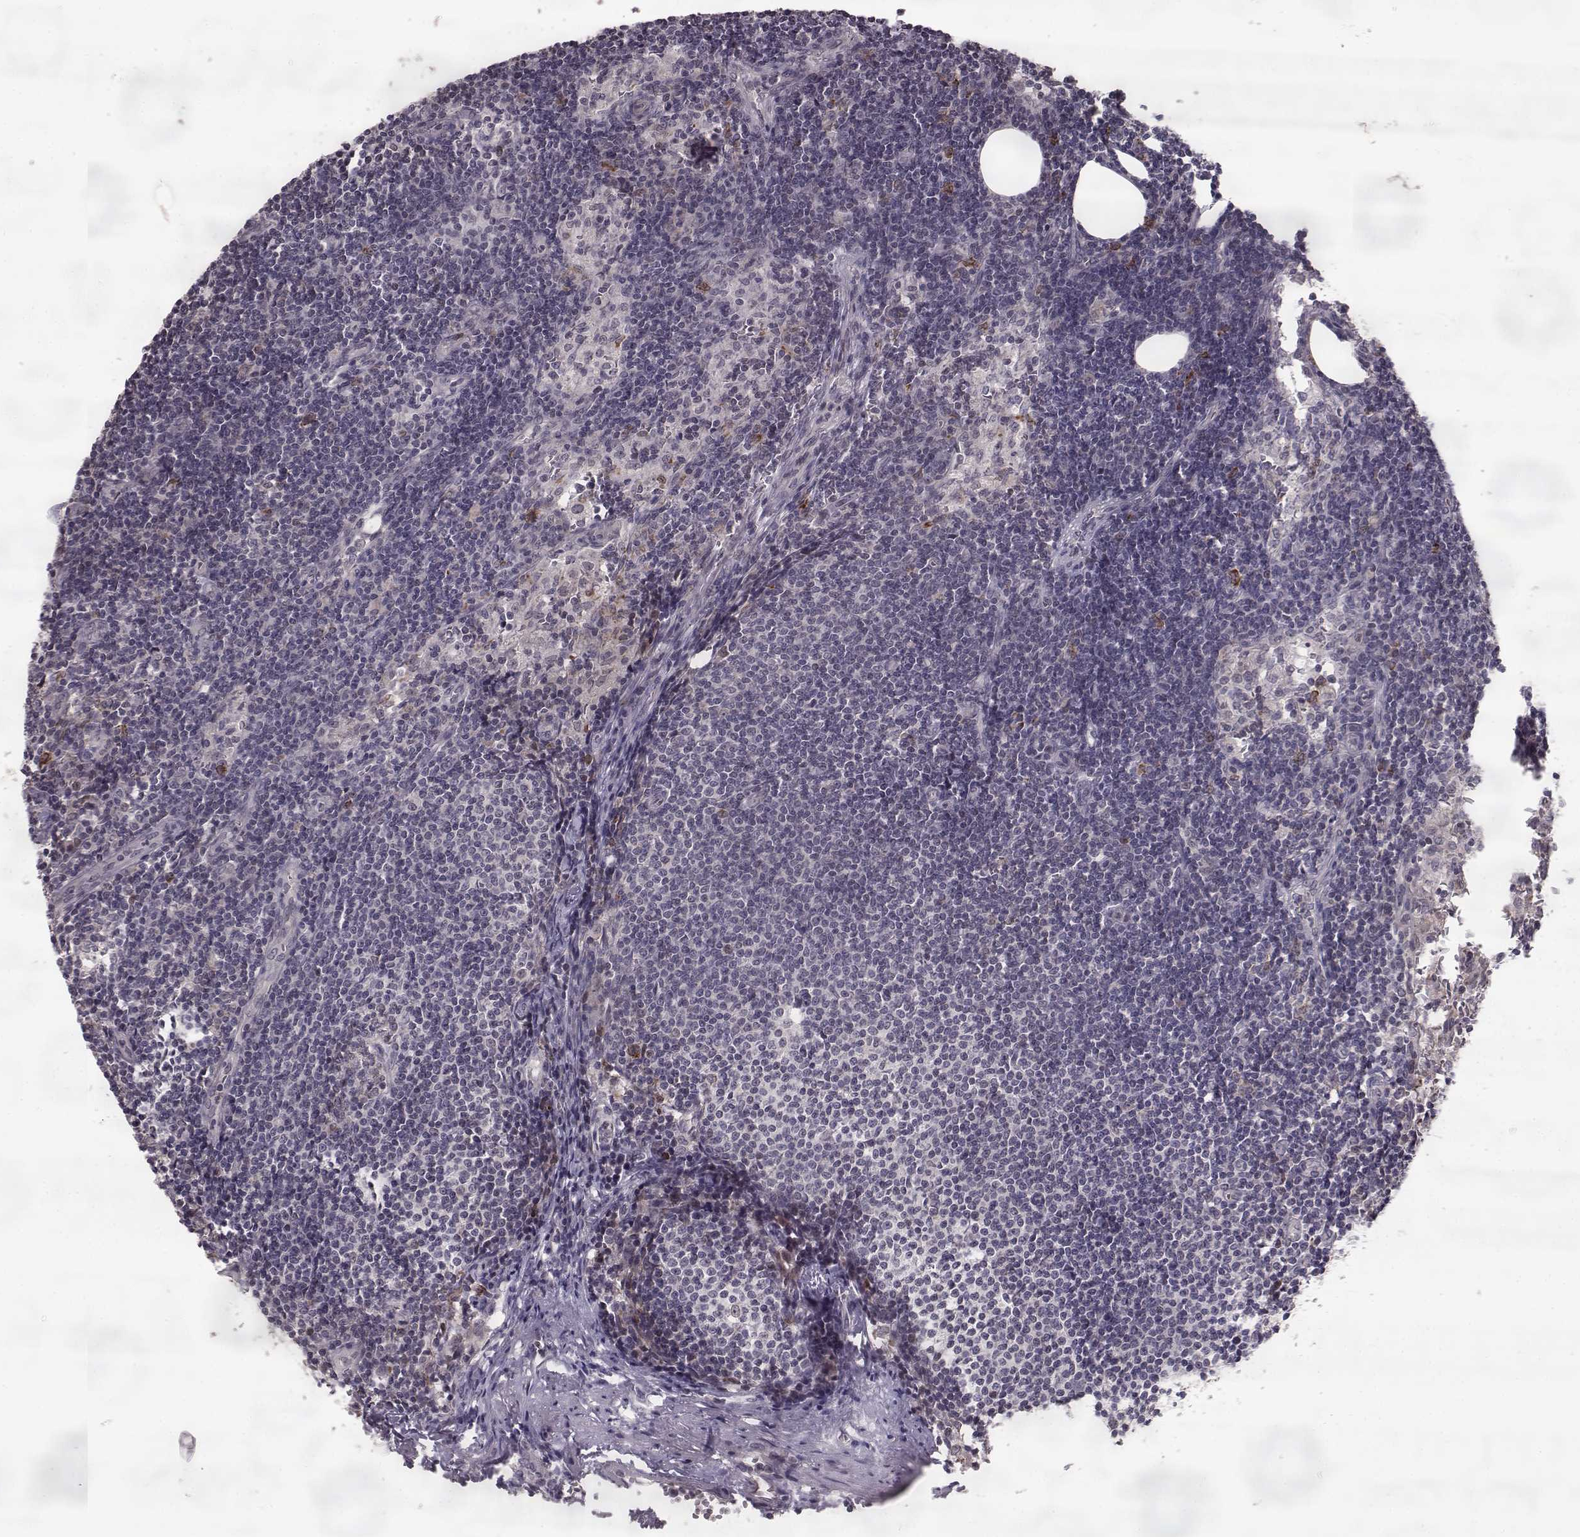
{"staining": {"intensity": "weak", "quantity": "<25%", "location": "cytoplasmic/membranous"}, "tissue": "lymph node", "cell_type": "Non-germinal center cells", "image_type": "normal", "snomed": [{"axis": "morphology", "description": "Normal tissue, NOS"}, {"axis": "topography", "description": "Lymph node"}], "caption": "Protein analysis of unremarkable lymph node demonstrates no significant expression in non-germinal center cells.", "gene": "ELOVL5", "patient": {"sex": "female", "age": 50}}